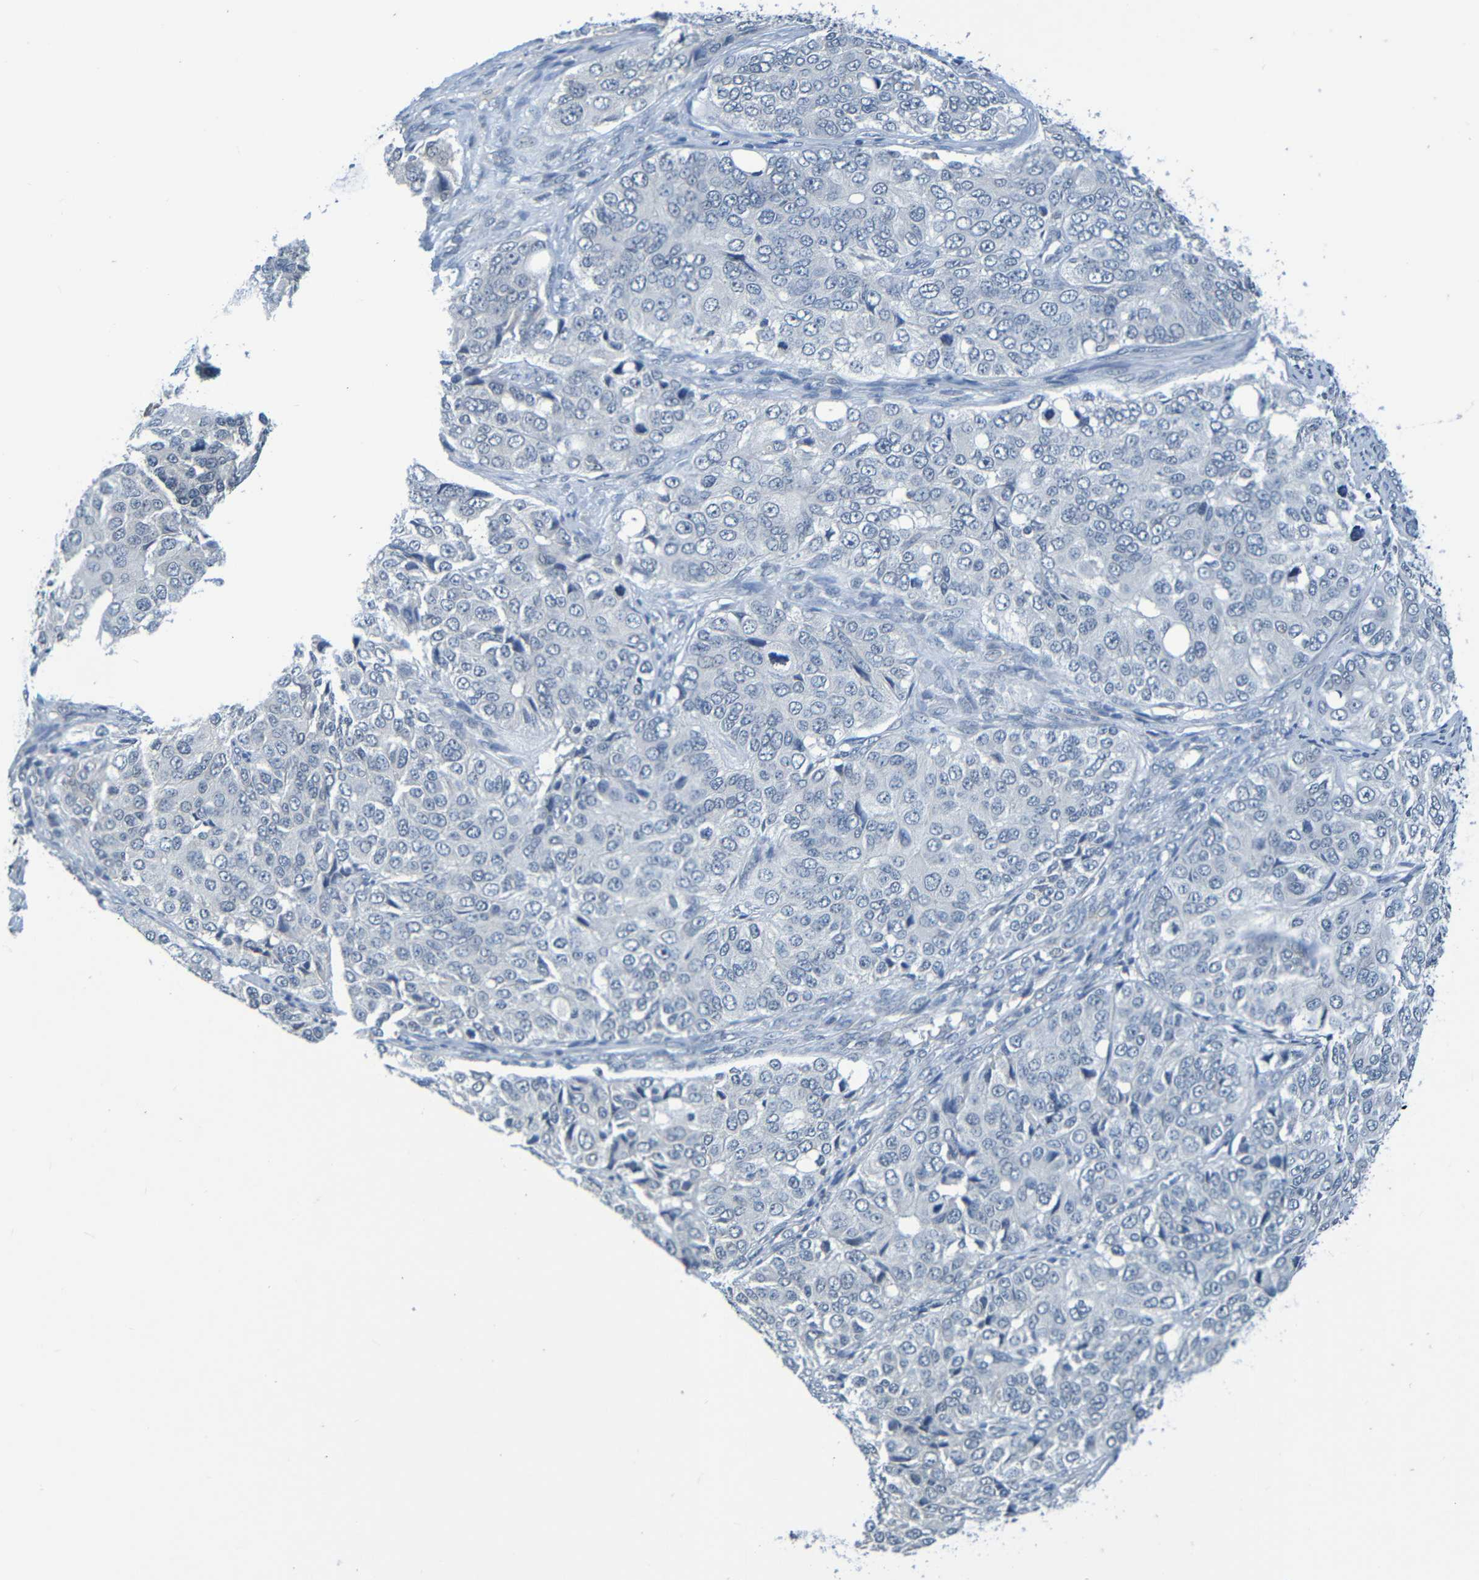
{"staining": {"intensity": "negative", "quantity": "none", "location": "none"}, "tissue": "ovarian cancer", "cell_type": "Tumor cells", "image_type": "cancer", "snomed": [{"axis": "morphology", "description": "Carcinoma, endometroid"}, {"axis": "topography", "description": "Ovary"}], "caption": "Immunohistochemistry of human ovarian cancer (endometroid carcinoma) shows no positivity in tumor cells. Brightfield microscopy of immunohistochemistry (IHC) stained with DAB (brown) and hematoxylin (blue), captured at high magnification.", "gene": "C3AR1", "patient": {"sex": "female", "age": 51}}